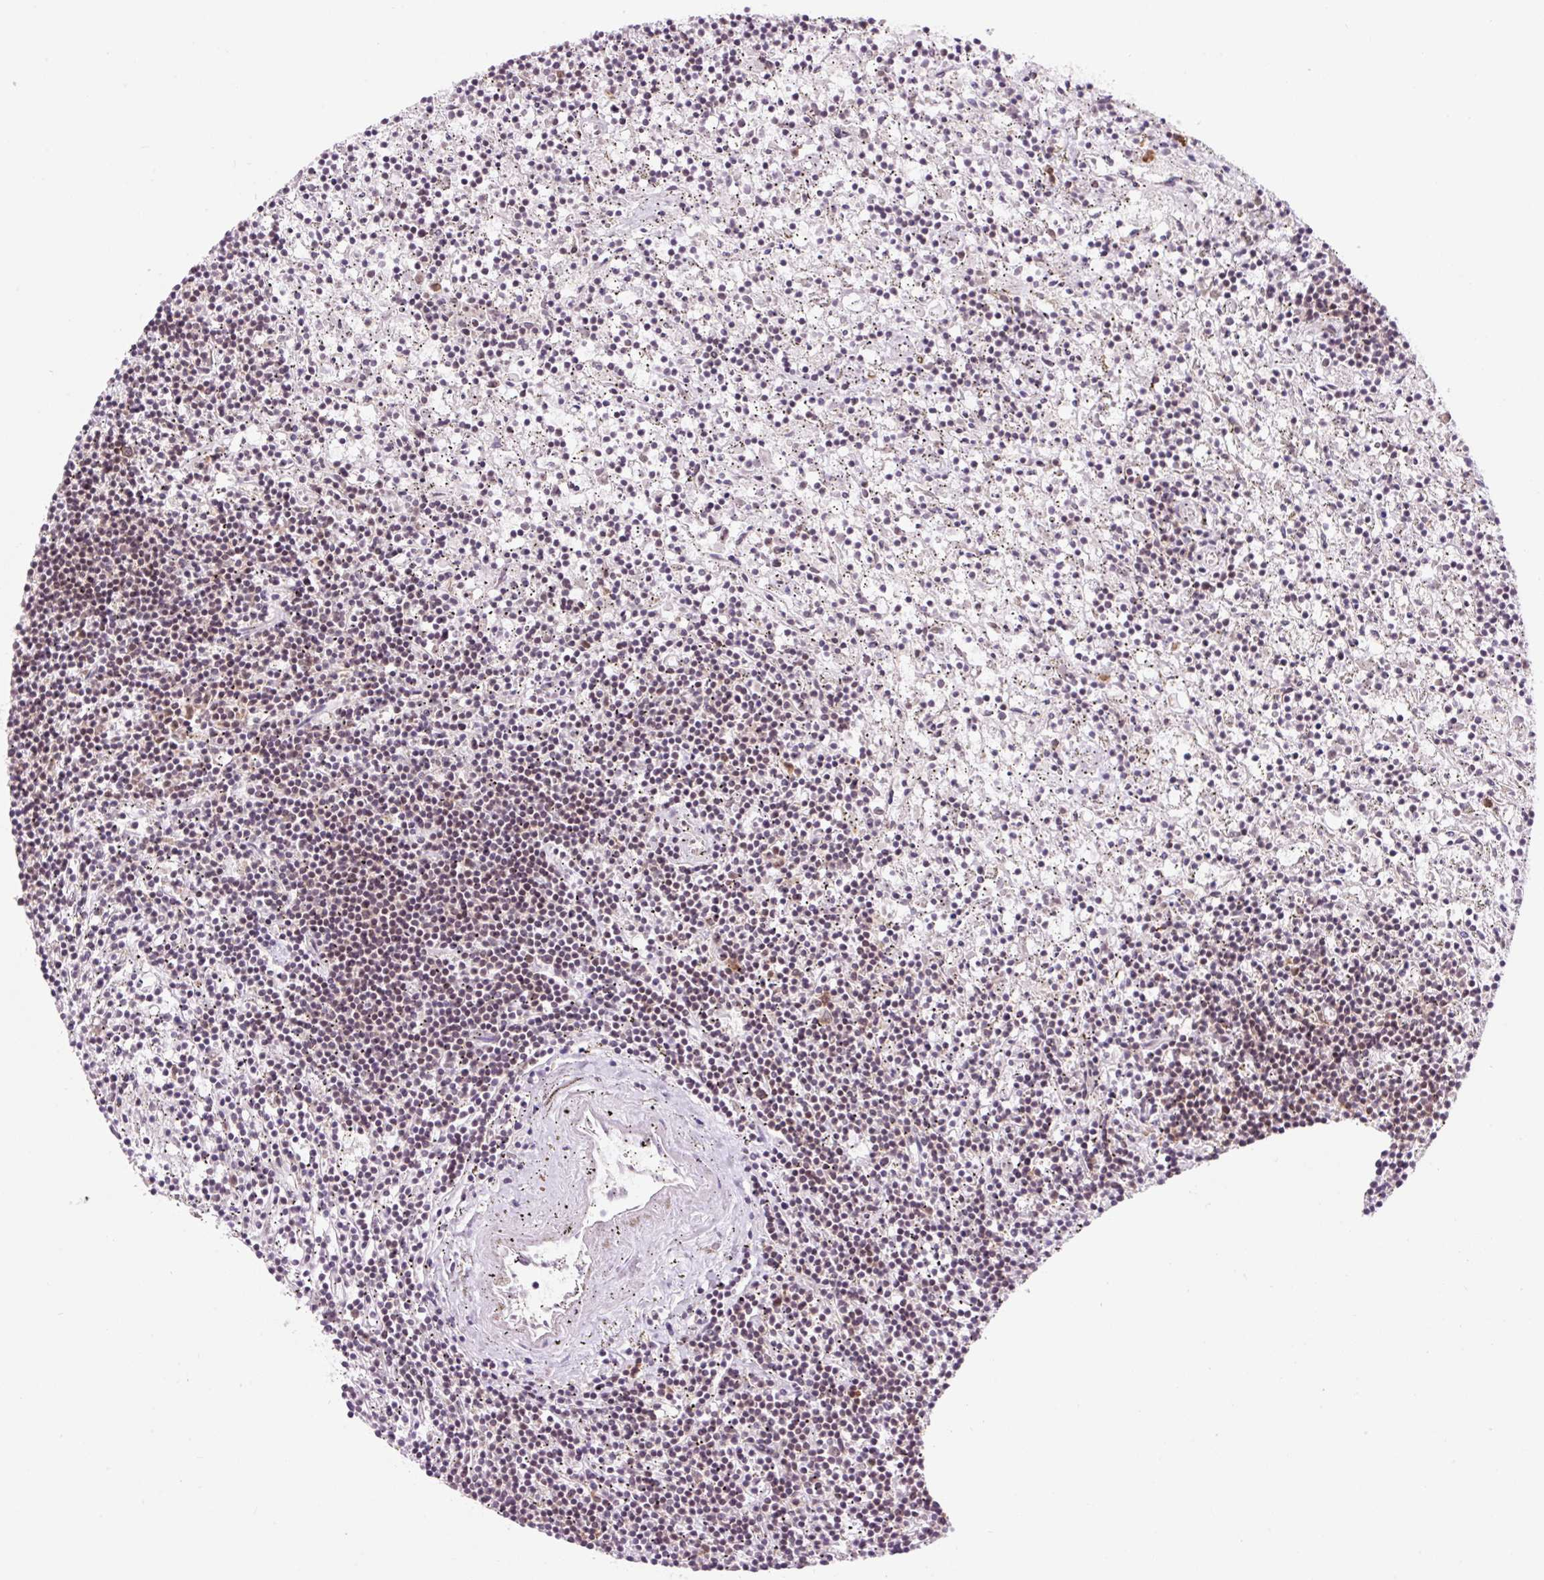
{"staining": {"intensity": "weak", "quantity": "25%-75%", "location": "nuclear"}, "tissue": "lymphoma", "cell_type": "Tumor cells", "image_type": "cancer", "snomed": [{"axis": "morphology", "description": "Malignant lymphoma, non-Hodgkin's type, Low grade"}, {"axis": "topography", "description": "Spleen"}], "caption": "This is an image of IHC staining of lymphoma, which shows weak staining in the nuclear of tumor cells.", "gene": "RPL41", "patient": {"sex": "male", "age": 76}}